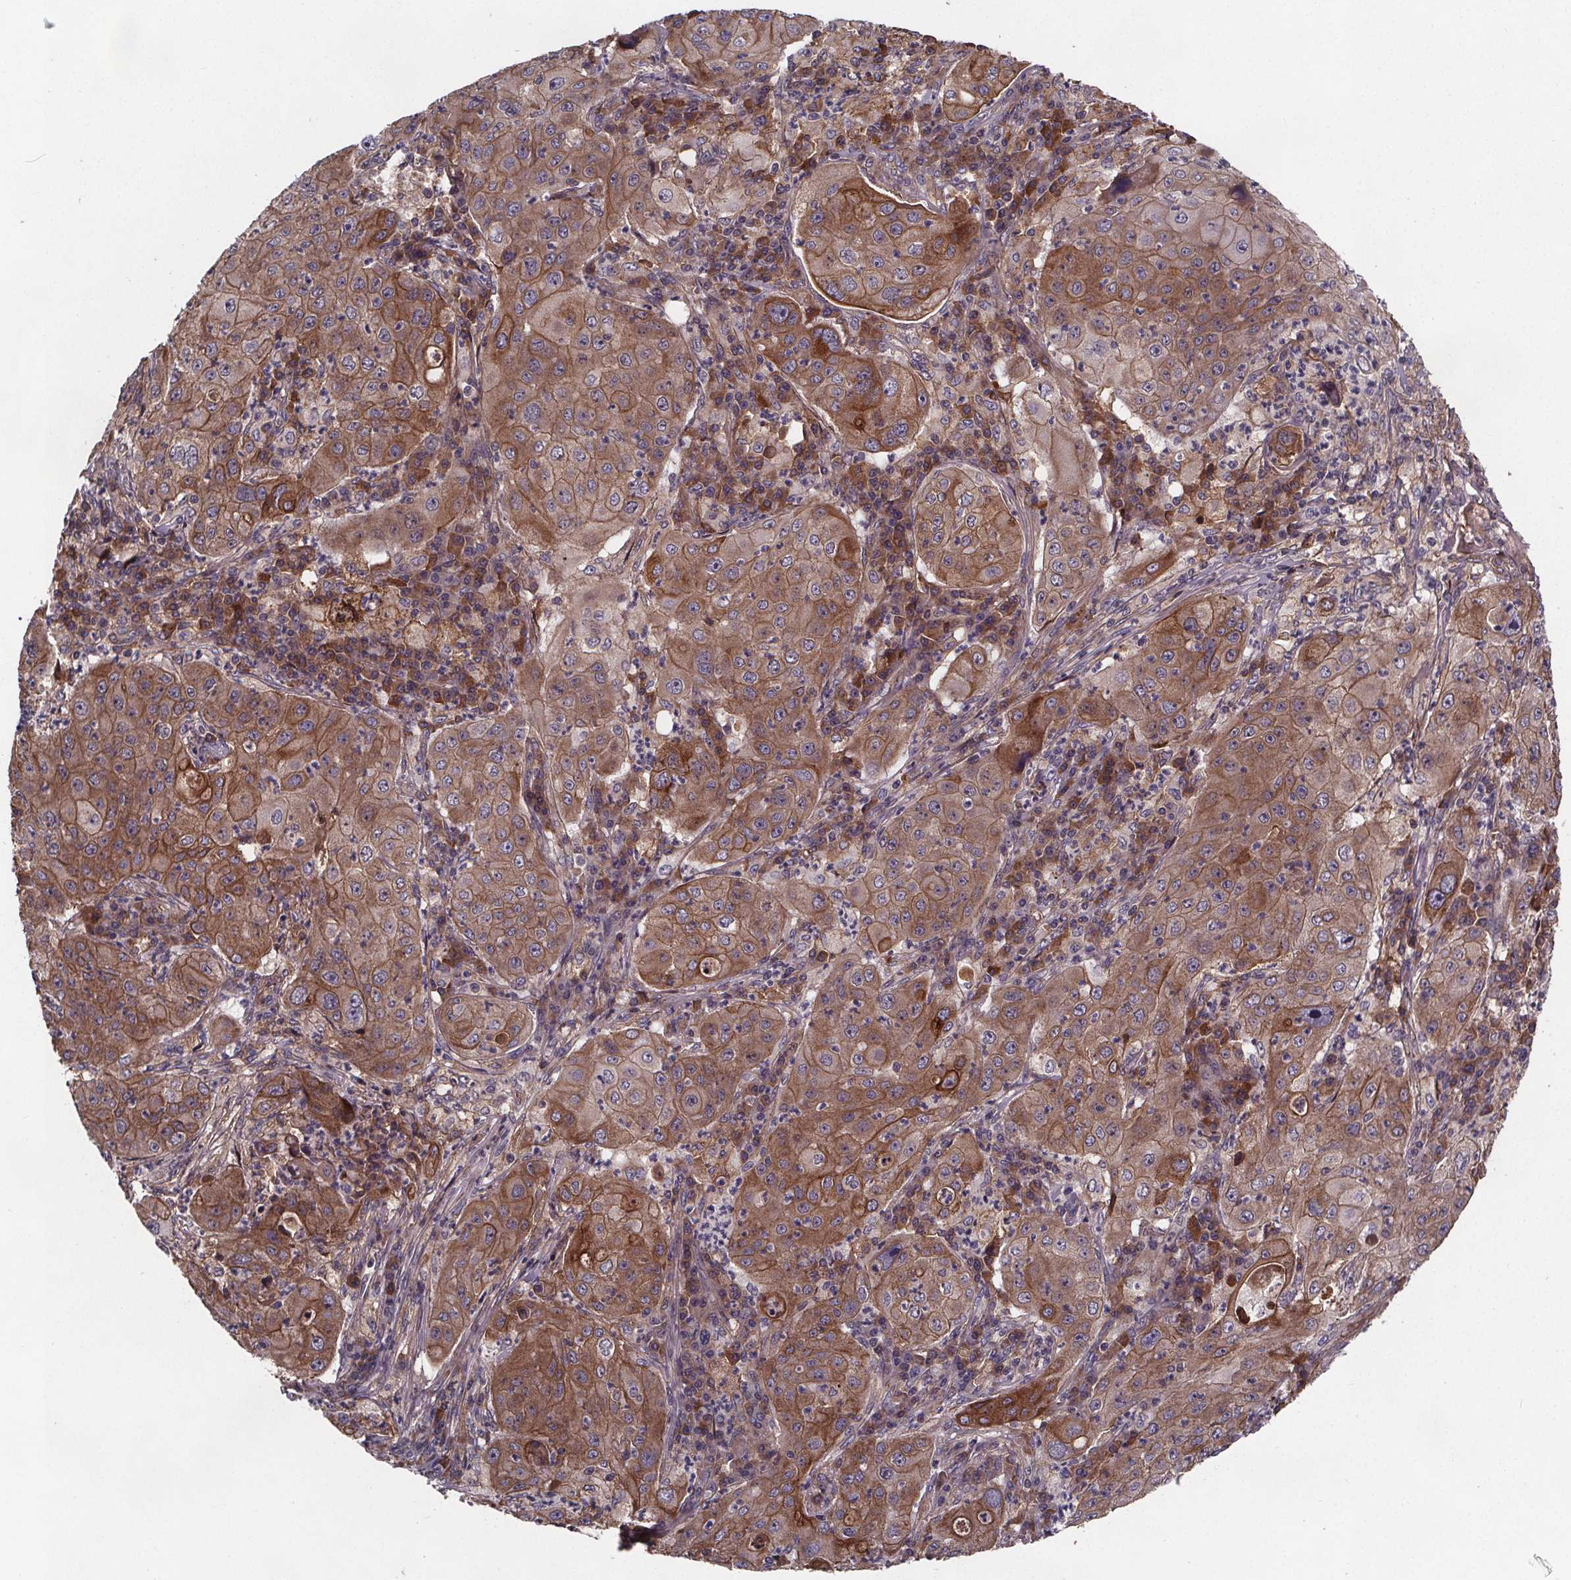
{"staining": {"intensity": "moderate", "quantity": ">75%", "location": "cytoplasmic/membranous"}, "tissue": "lung cancer", "cell_type": "Tumor cells", "image_type": "cancer", "snomed": [{"axis": "morphology", "description": "Squamous cell carcinoma, NOS"}, {"axis": "topography", "description": "Lung"}], "caption": "The immunohistochemical stain shows moderate cytoplasmic/membranous expression in tumor cells of squamous cell carcinoma (lung) tissue. Using DAB (3,3'-diaminobenzidine) (brown) and hematoxylin (blue) stains, captured at high magnification using brightfield microscopy.", "gene": "FASTKD3", "patient": {"sex": "female", "age": 59}}